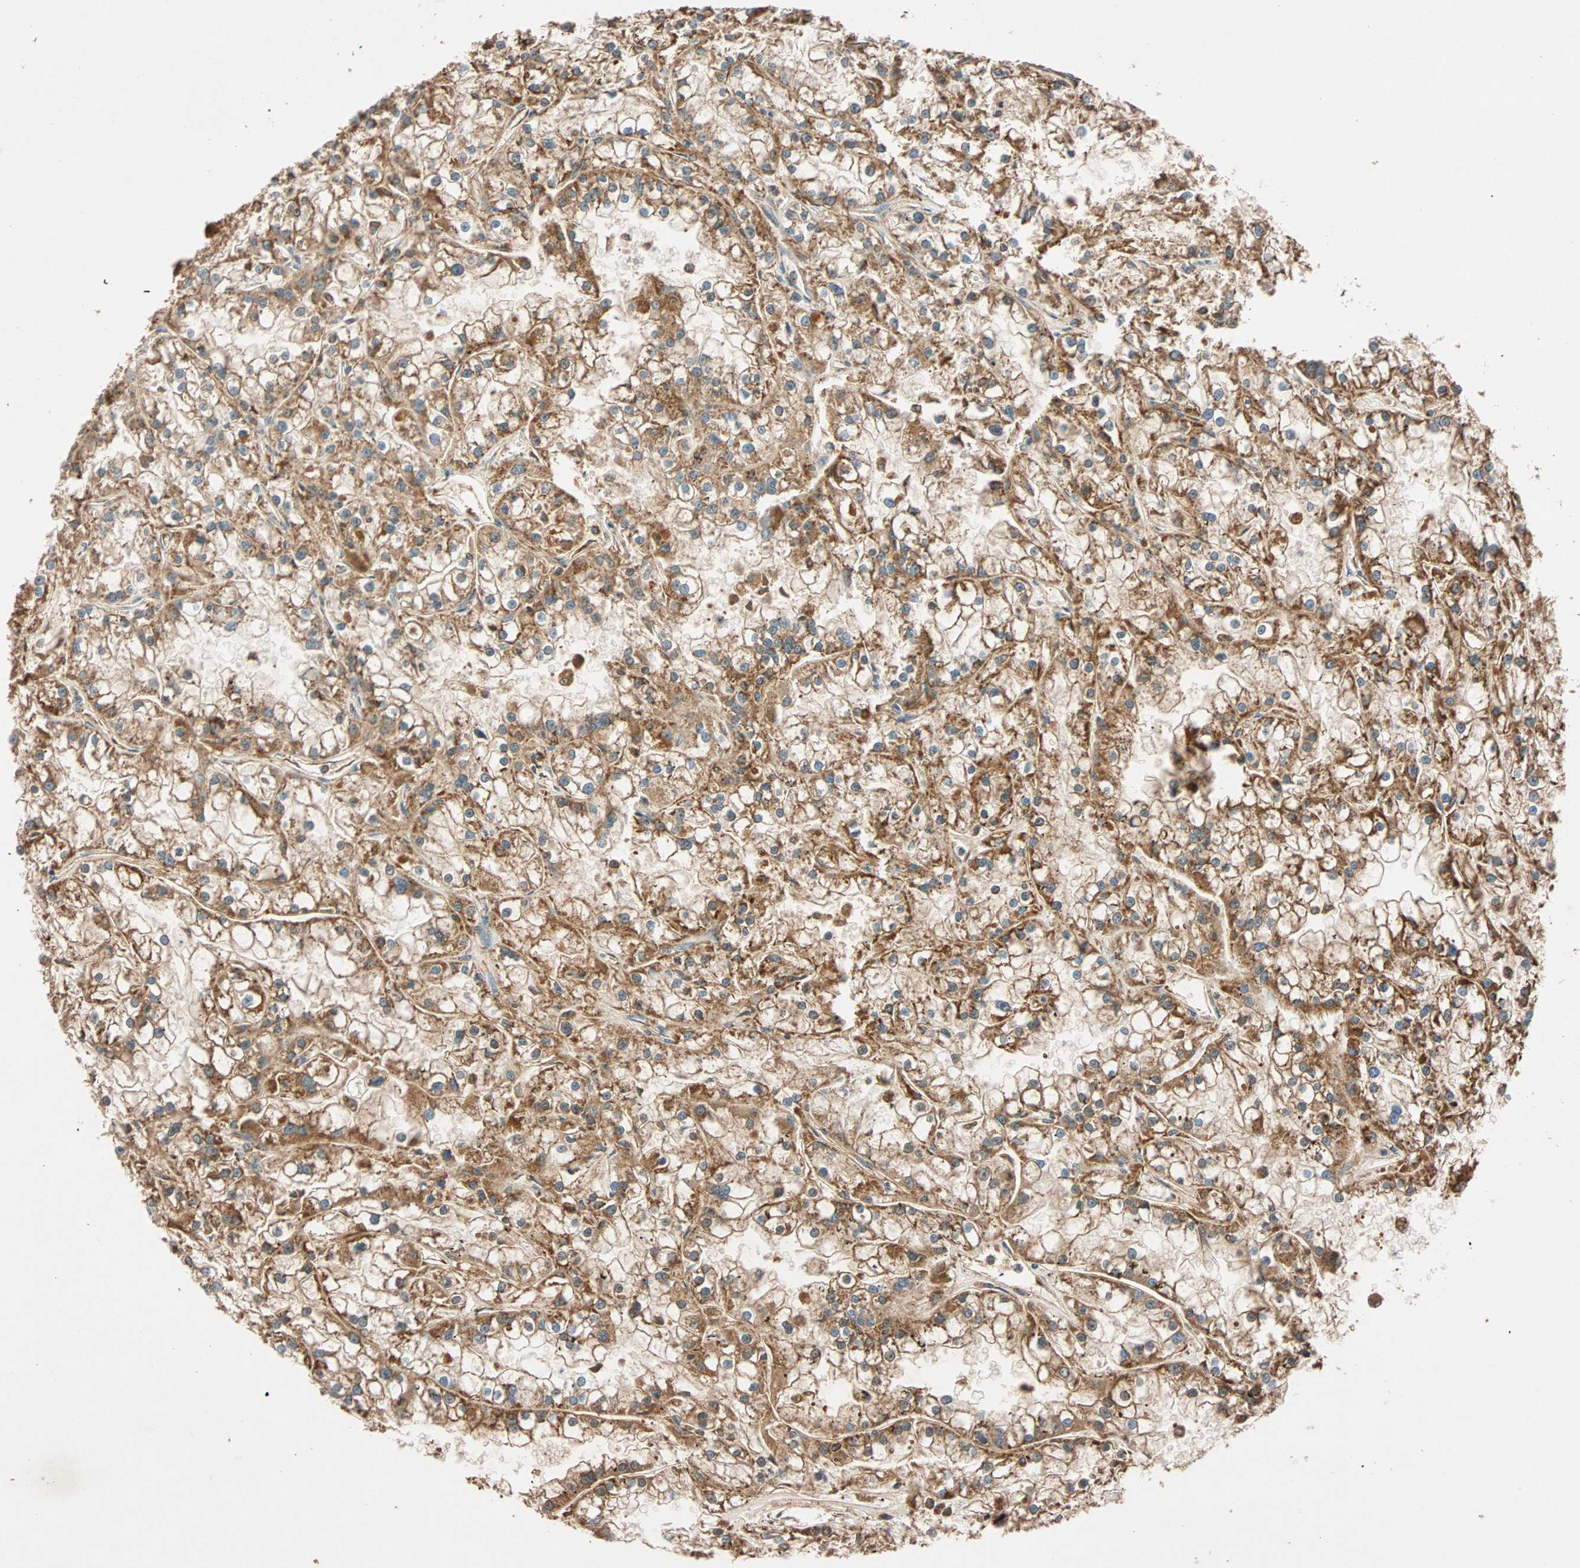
{"staining": {"intensity": "strong", "quantity": ">75%", "location": "cytoplasmic/membranous"}, "tissue": "renal cancer", "cell_type": "Tumor cells", "image_type": "cancer", "snomed": [{"axis": "morphology", "description": "Adenocarcinoma, NOS"}, {"axis": "topography", "description": "Kidney"}], "caption": "This micrograph demonstrates IHC staining of renal adenocarcinoma, with high strong cytoplasmic/membranous staining in about >75% of tumor cells.", "gene": "MAPK1", "patient": {"sex": "female", "age": 52}}